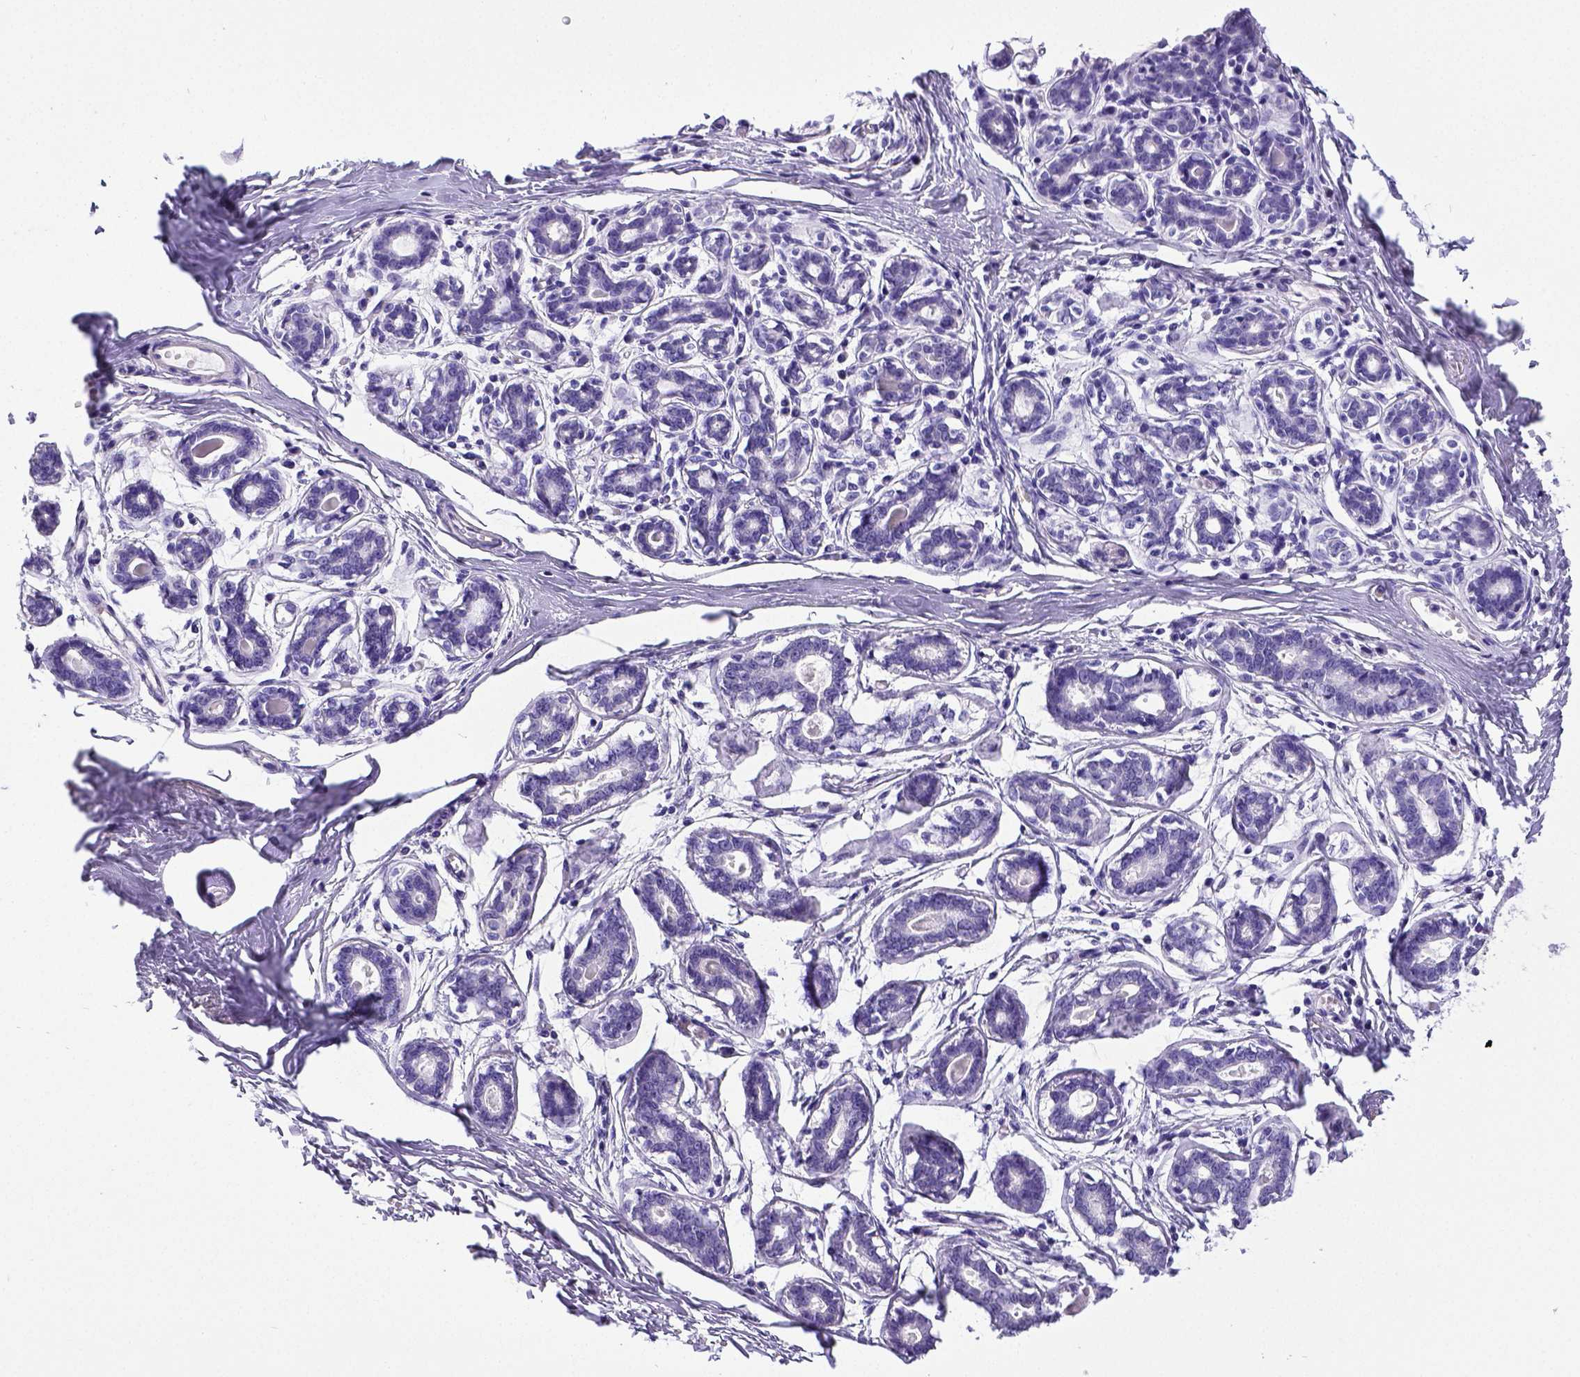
{"staining": {"intensity": "negative", "quantity": "none", "location": "none"}, "tissue": "breast", "cell_type": "Adipocytes", "image_type": "normal", "snomed": [{"axis": "morphology", "description": "Normal tissue, NOS"}, {"axis": "topography", "description": "Skin"}, {"axis": "topography", "description": "Breast"}], "caption": "DAB immunohistochemical staining of benign breast demonstrates no significant staining in adipocytes.", "gene": "SATB2", "patient": {"sex": "female", "age": 43}}